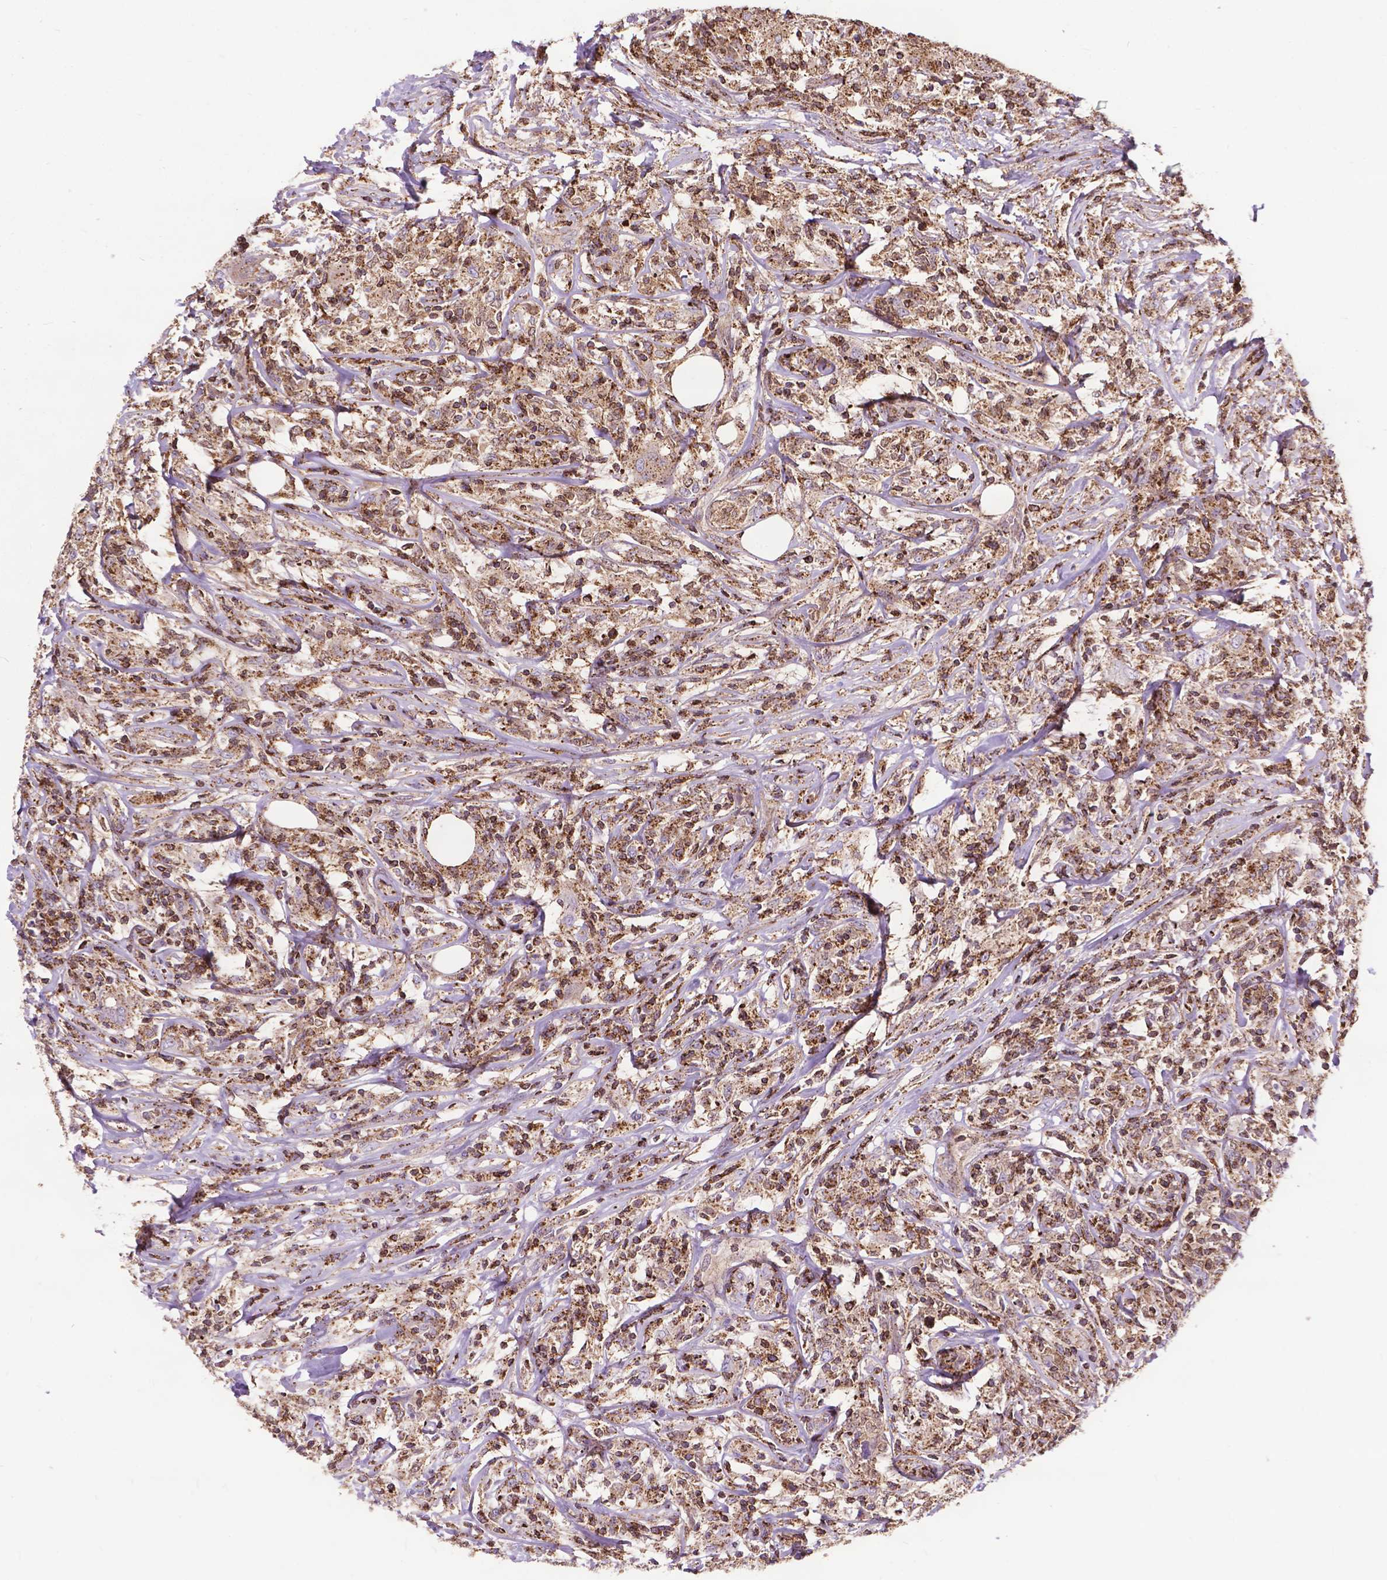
{"staining": {"intensity": "moderate", "quantity": ">75%", "location": "cytoplasmic/membranous"}, "tissue": "lymphoma", "cell_type": "Tumor cells", "image_type": "cancer", "snomed": [{"axis": "morphology", "description": "Malignant lymphoma, non-Hodgkin's type, High grade"}, {"axis": "topography", "description": "Lymph node"}], "caption": "Immunohistochemical staining of human high-grade malignant lymphoma, non-Hodgkin's type demonstrates moderate cytoplasmic/membranous protein staining in approximately >75% of tumor cells. (DAB = brown stain, brightfield microscopy at high magnification).", "gene": "CHMP4A", "patient": {"sex": "female", "age": 84}}